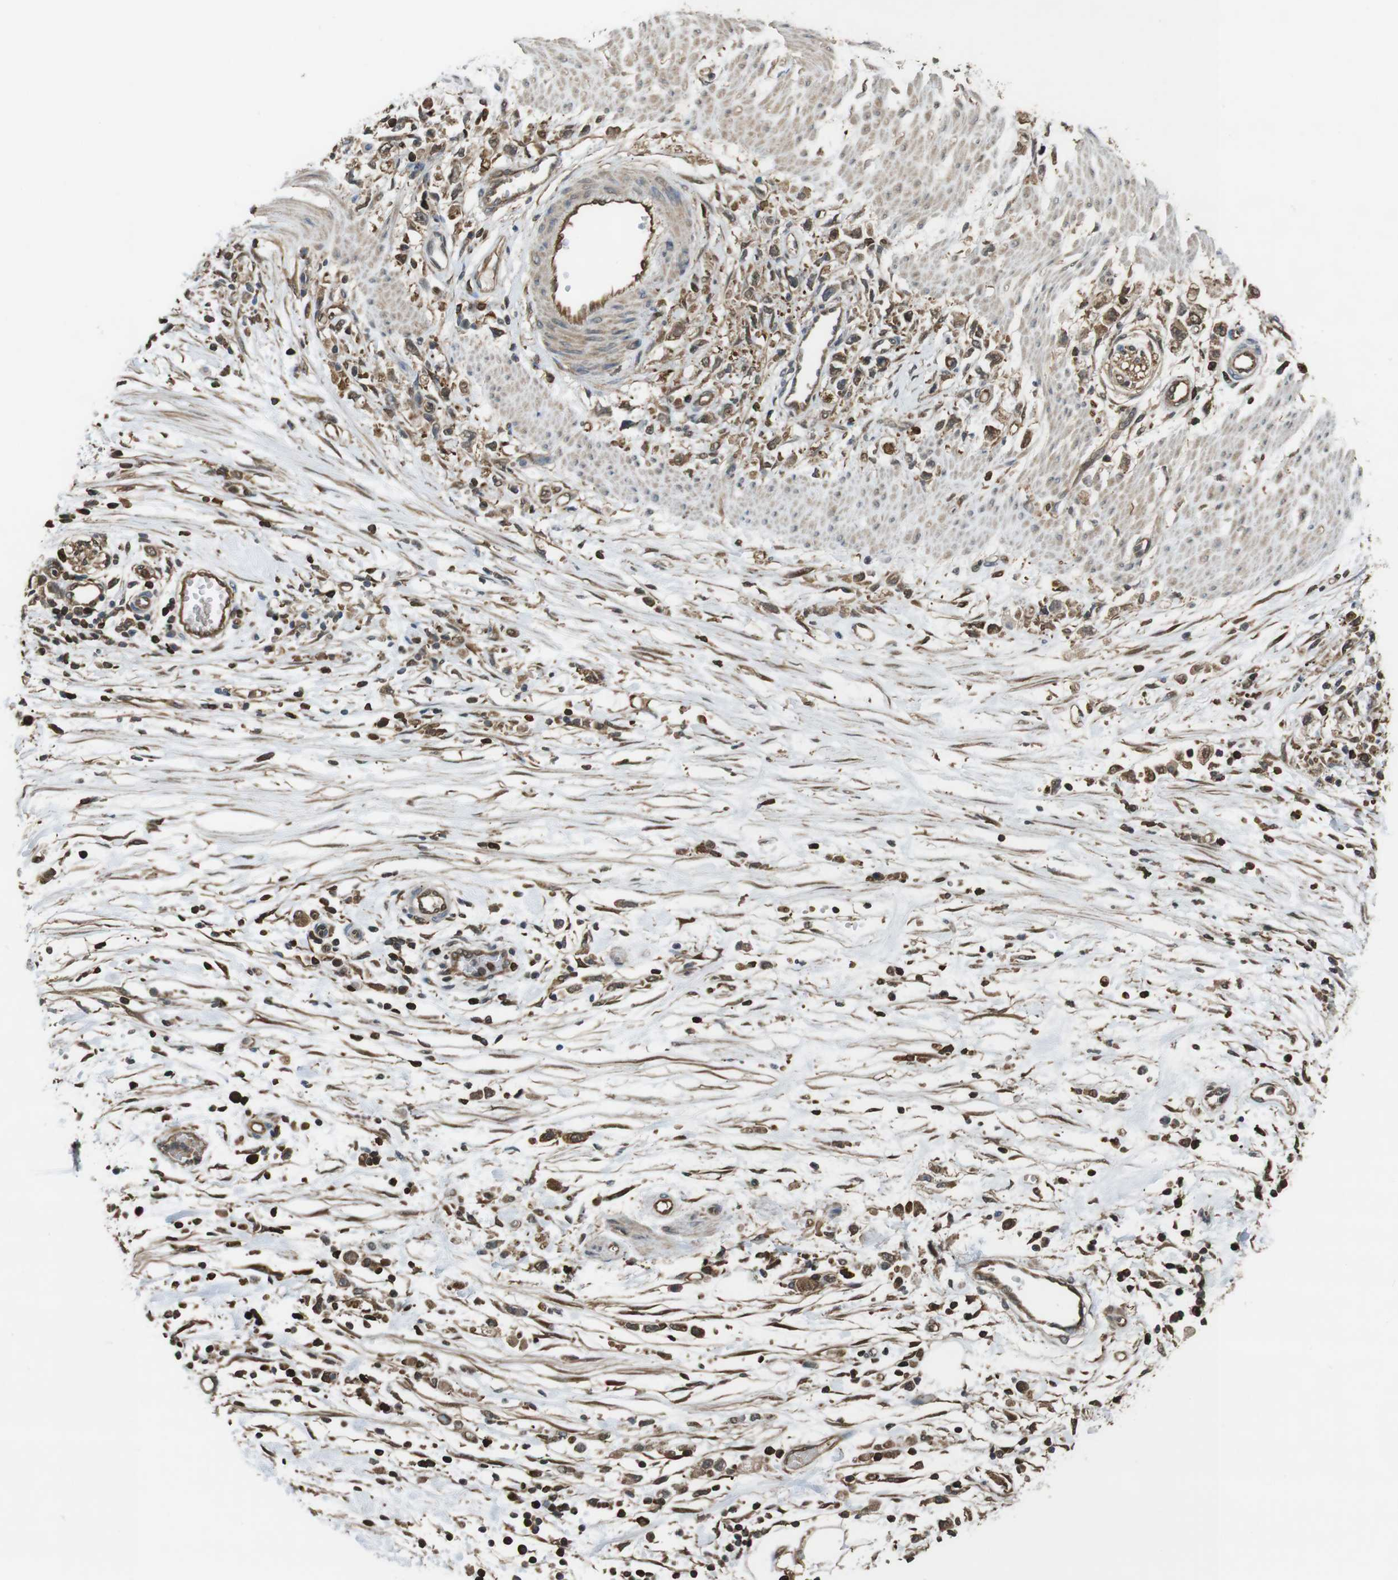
{"staining": {"intensity": "moderate", "quantity": ">75%", "location": "cytoplasmic/membranous"}, "tissue": "stomach cancer", "cell_type": "Tumor cells", "image_type": "cancer", "snomed": [{"axis": "morphology", "description": "Adenocarcinoma, NOS"}, {"axis": "topography", "description": "Stomach"}], "caption": "This is a histology image of immunohistochemistry staining of stomach cancer (adenocarcinoma), which shows moderate positivity in the cytoplasmic/membranous of tumor cells.", "gene": "ARHGDIA", "patient": {"sex": "female", "age": 59}}